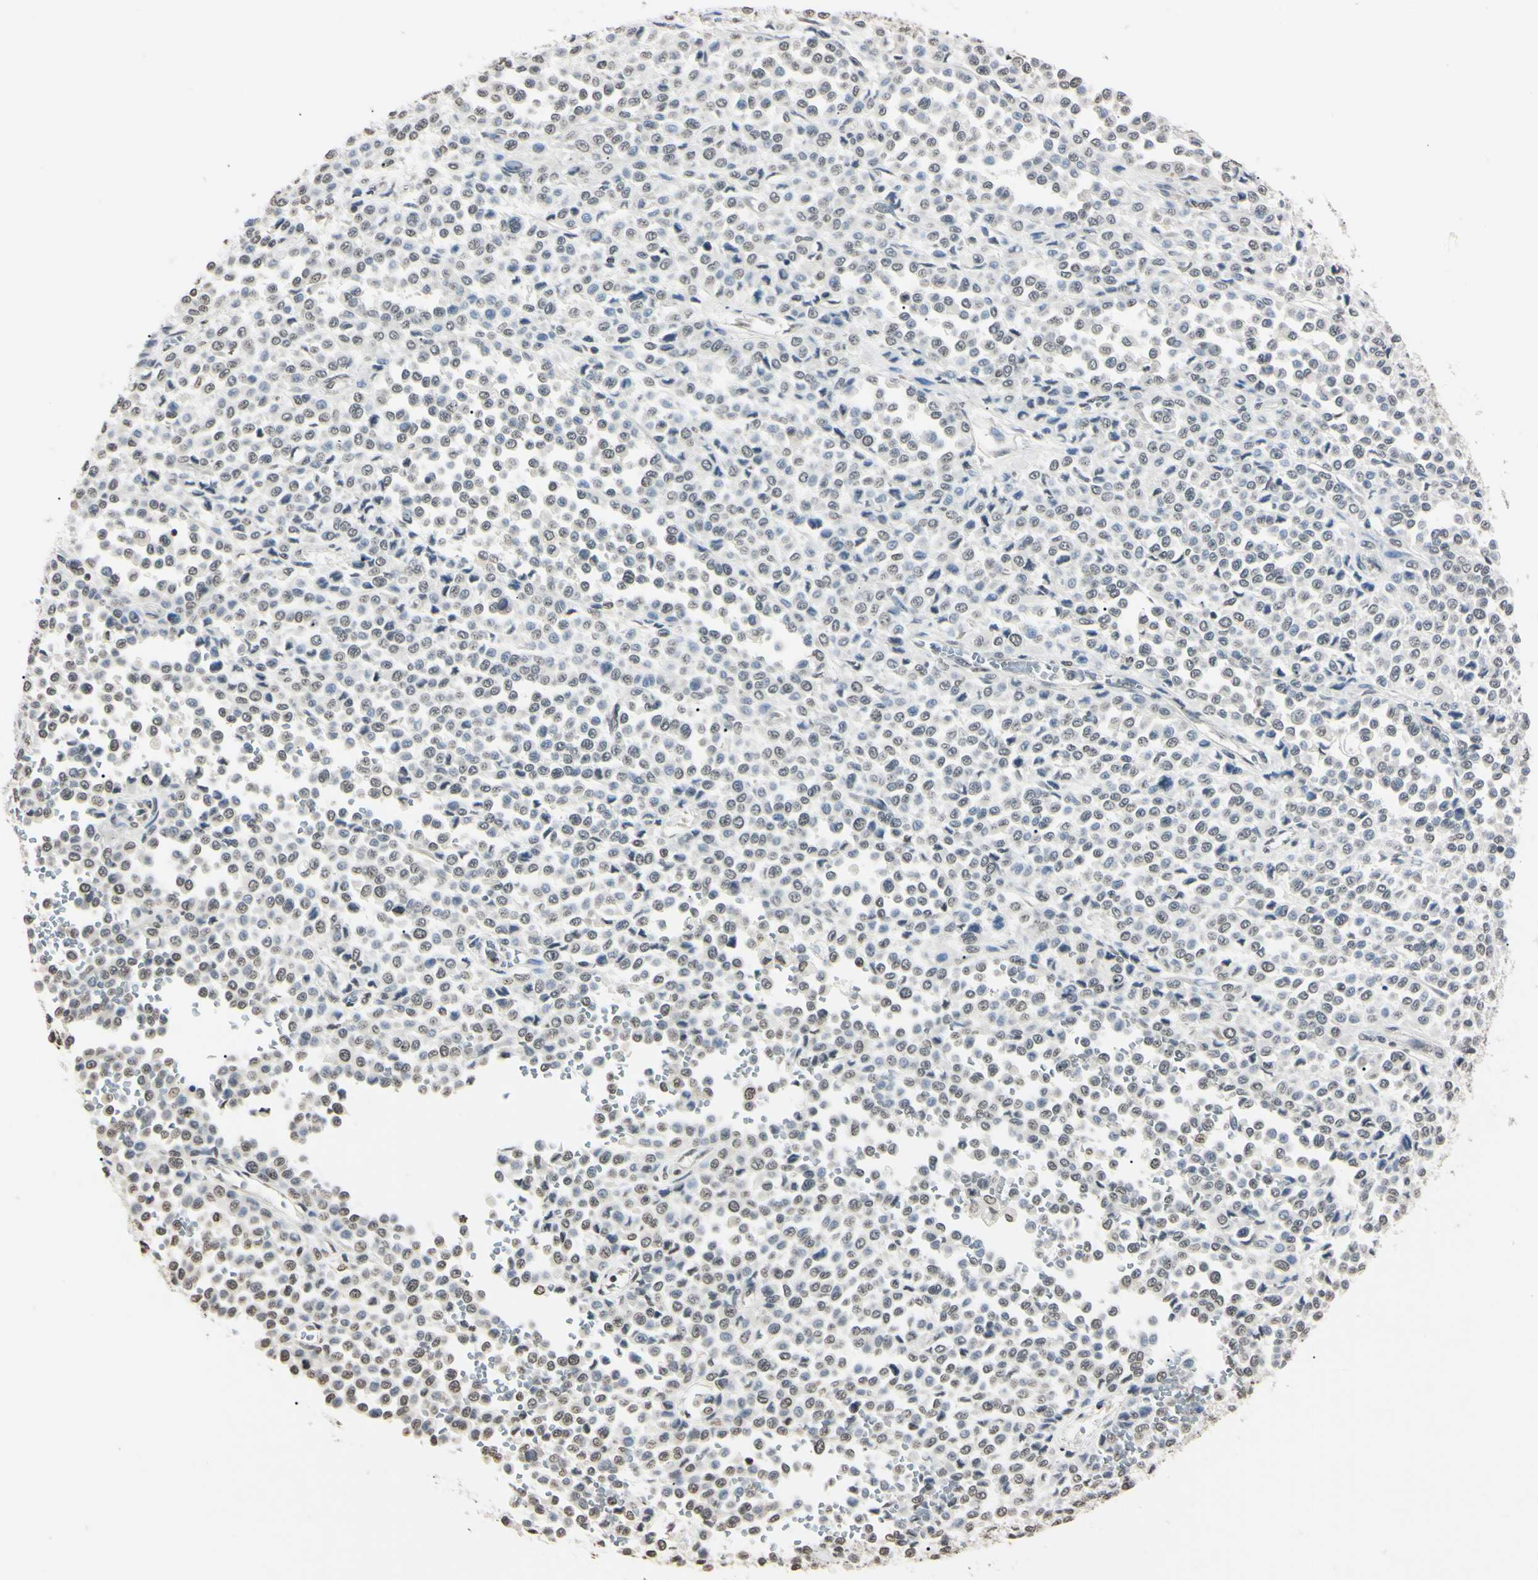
{"staining": {"intensity": "weak", "quantity": "25%-75%", "location": "nuclear"}, "tissue": "melanoma", "cell_type": "Tumor cells", "image_type": "cancer", "snomed": [{"axis": "morphology", "description": "Malignant melanoma, Metastatic site"}, {"axis": "topography", "description": "Pancreas"}], "caption": "This is a photomicrograph of IHC staining of malignant melanoma (metastatic site), which shows weak positivity in the nuclear of tumor cells.", "gene": "CDC45", "patient": {"sex": "female", "age": 30}}